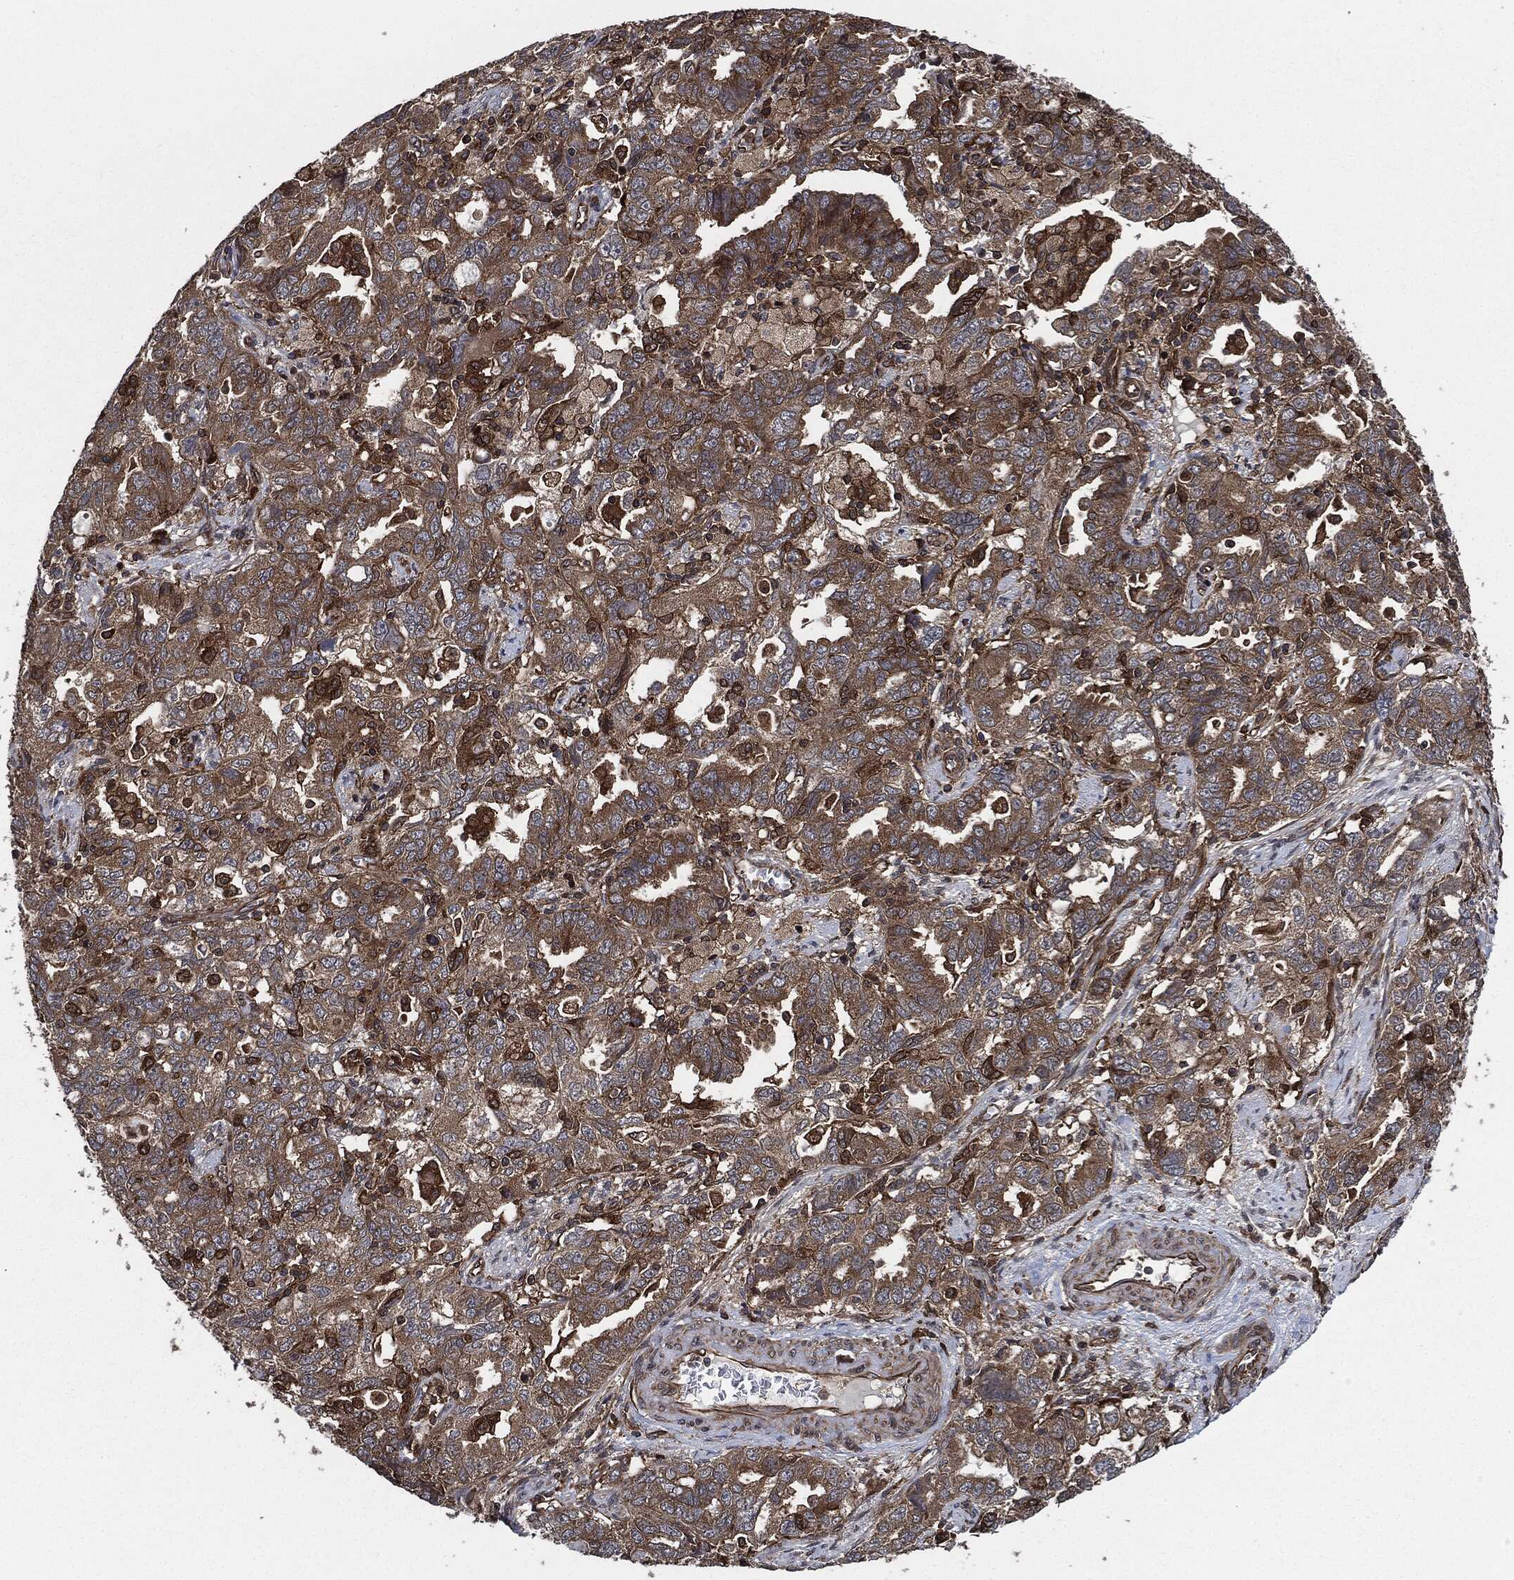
{"staining": {"intensity": "moderate", "quantity": "25%-75%", "location": "cytoplasmic/membranous"}, "tissue": "ovarian cancer", "cell_type": "Tumor cells", "image_type": "cancer", "snomed": [{"axis": "morphology", "description": "Cystadenocarcinoma, serous, NOS"}, {"axis": "topography", "description": "Ovary"}], "caption": "Moderate cytoplasmic/membranous positivity is seen in about 25%-75% of tumor cells in ovarian serous cystadenocarcinoma.", "gene": "RAP1GDS1", "patient": {"sex": "female", "age": 51}}